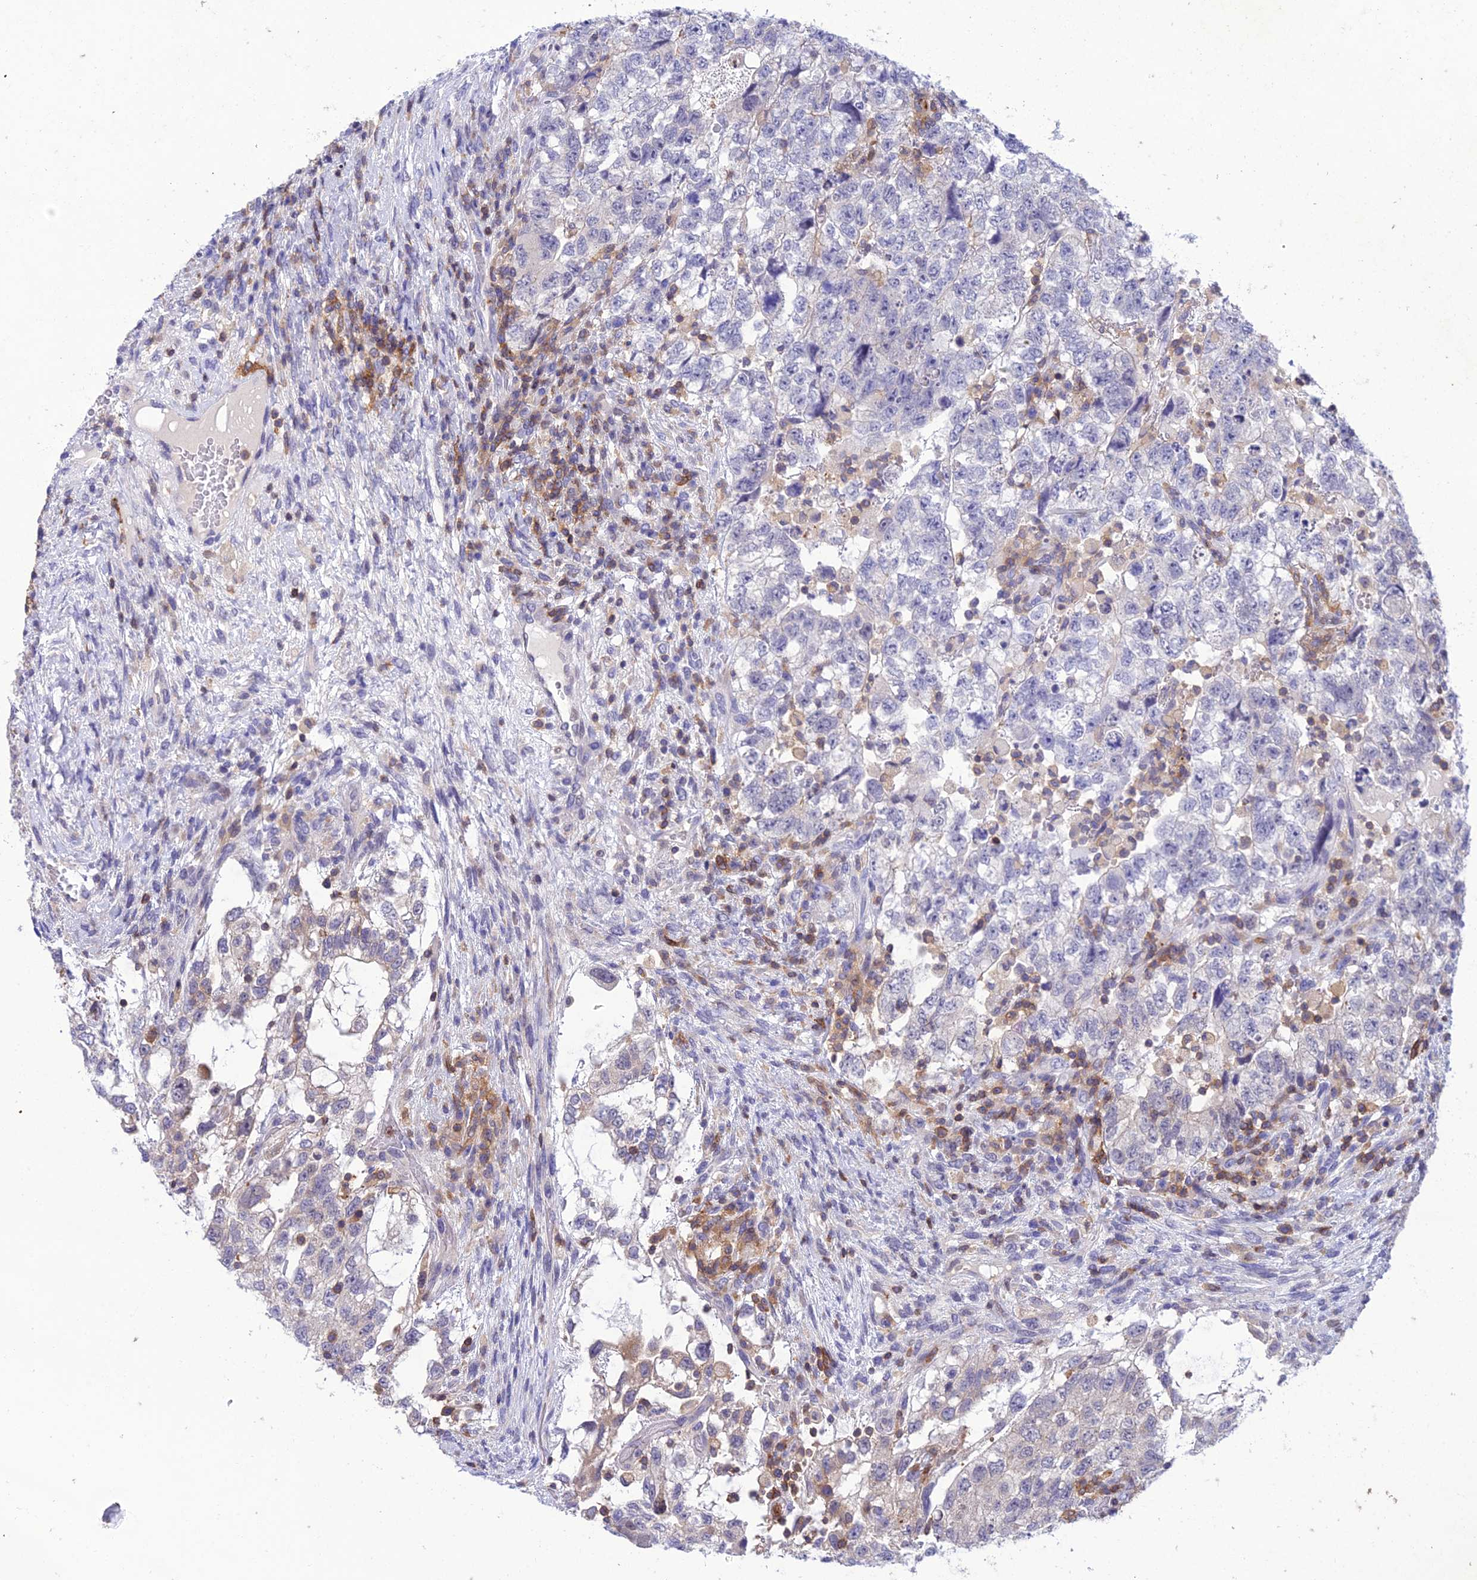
{"staining": {"intensity": "negative", "quantity": "none", "location": "none"}, "tissue": "testis cancer", "cell_type": "Tumor cells", "image_type": "cancer", "snomed": [{"axis": "morphology", "description": "Normal tissue, NOS"}, {"axis": "morphology", "description": "Carcinoma, Embryonal, NOS"}, {"axis": "topography", "description": "Testis"}], "caption": "Testis cancer stained for a protein using immunohistochemistry (IHC) exhibits no expression tumor cells.", "gene": "FAM76A", "patient": {"sex": "male", "age": 36}}